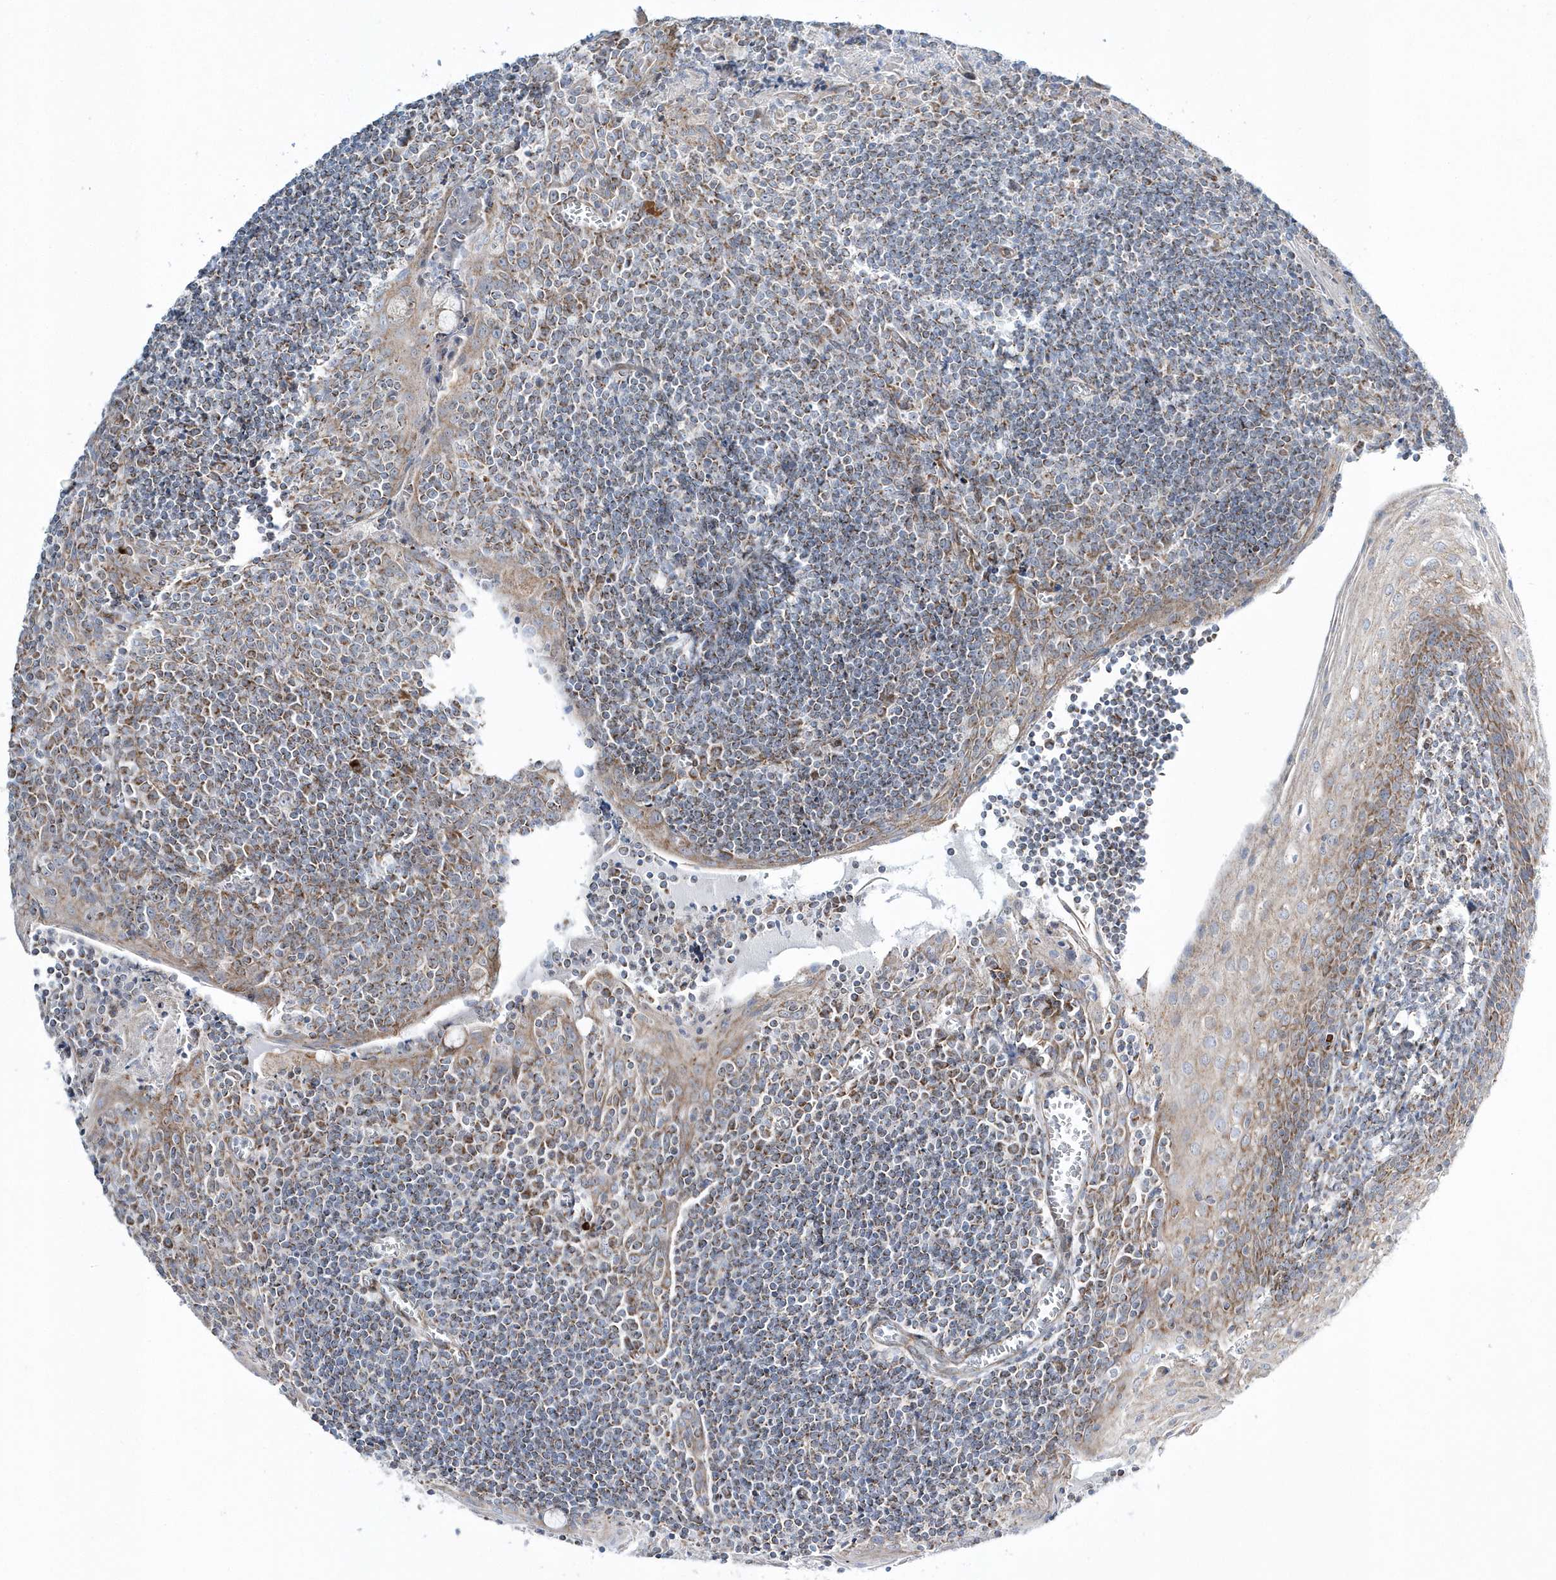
{"staining": {"intensity": "moderate", "quantity": "25%-75%", "location": "cytoplasmic/membranous"}, "tissue": "tonsil", "cell_type": "Germinal center cells", "image_type": "normal", "snomed": [{"axis": "morphology", "description": "Normal tissue, NOS"}, {"axis": "topography", "description": "Tonsil"}], "caption": "Moderate cytoplasmic/membranous staining is appreciated in approximately 25%-75% of germinal center cells in benign tonsil. Nuclei are stained in blue.", "gene": "OPA1", "patient": {"sex": "male", "age": 27}}